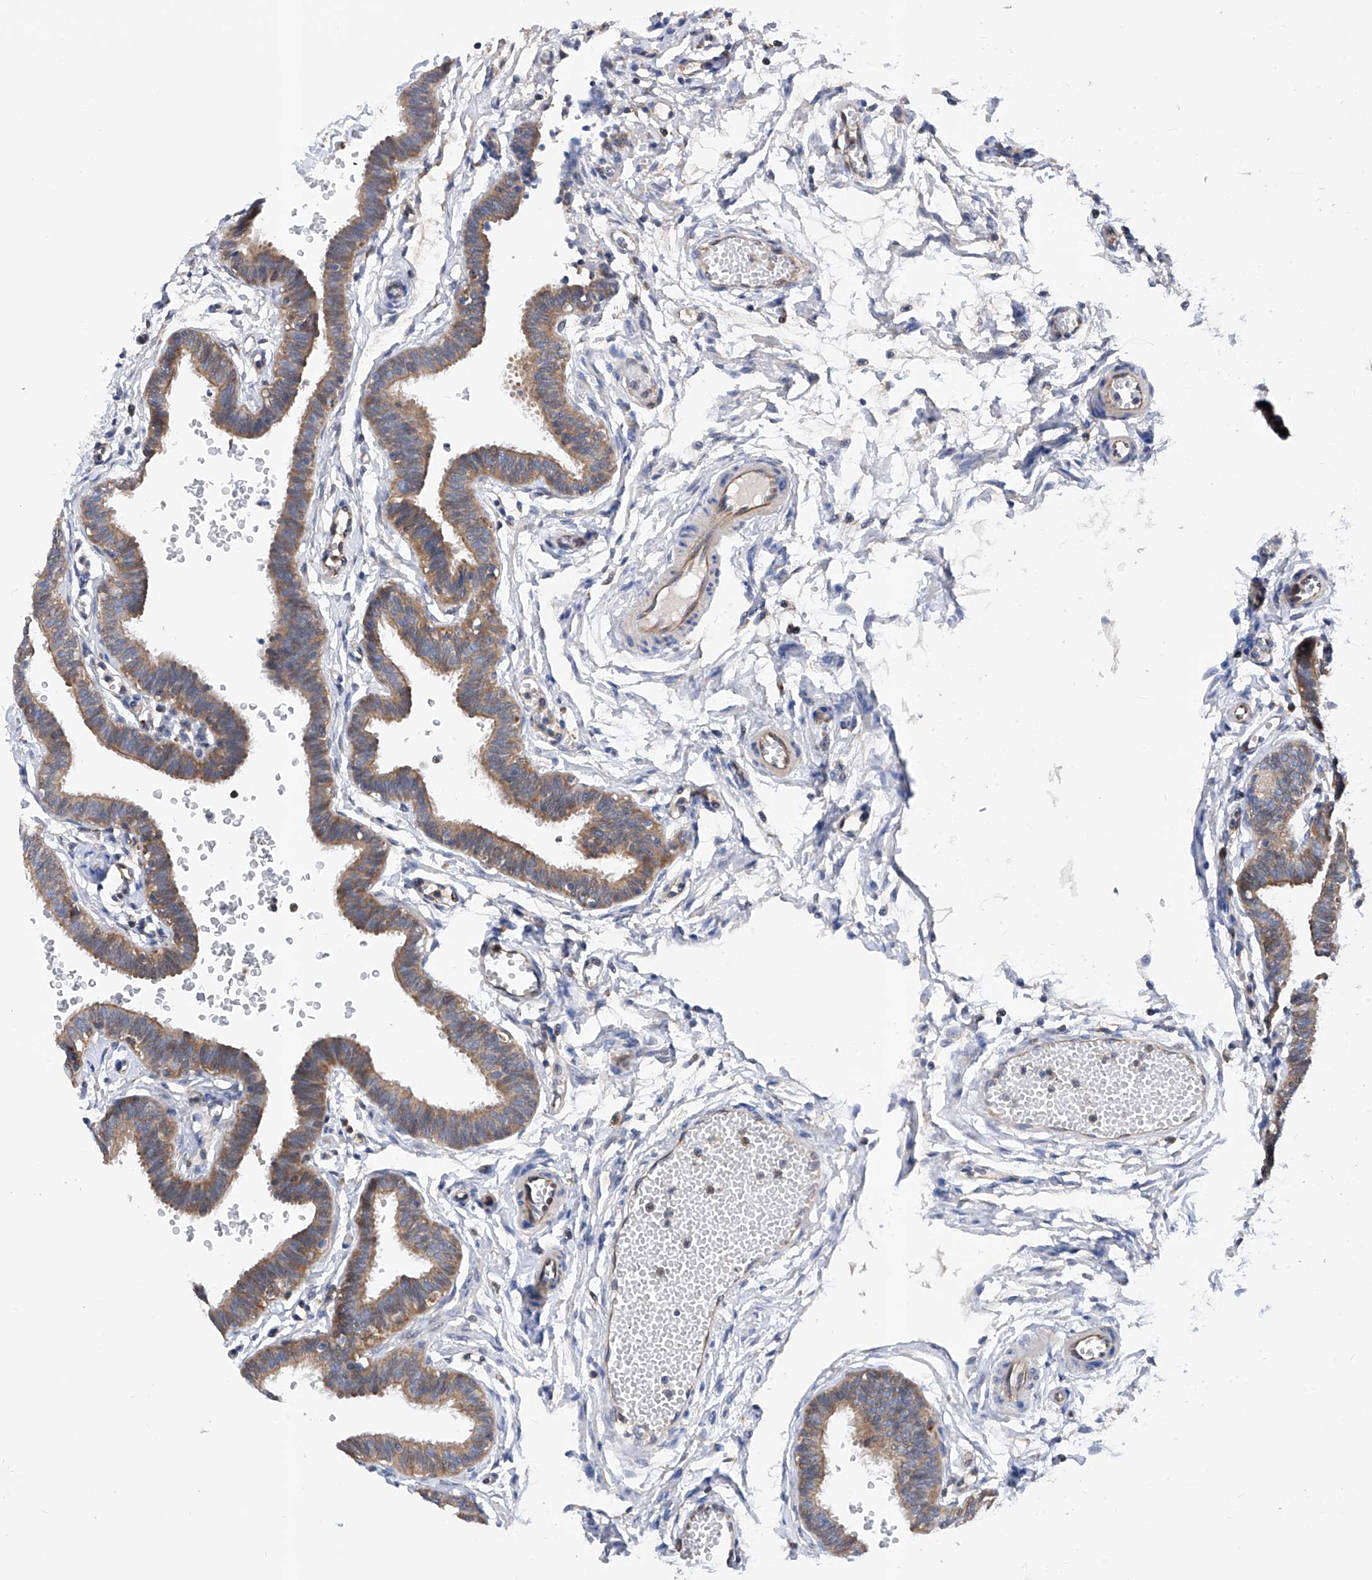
{"staining": {"intensity": "moderate", "quantity": ">75%", "location": "cytoplasmic/membranous"}, "tissue": "fallopian tube", "cell_type": "Glandular cells", "image_type": "normal", "snomed": [{"axis": "morphology", "description": "Normal tissue, NOS"}, {"axis": "topography", "description": "Fallopian tube"}, {"axis": "topography", "description": "Ovary"}], "caption": "Immunohistochemical staining of benign fallopian tube exhibits >75% levels of moderate cytoplasmic/membranous protein staining in about >75% of glandular cells. Using DAB (3,3'-diaminobenzidine) (brown) and hematoxylin (blue) stains, captured at high magnification using brightfield microscopy.", "gene": "SPATA20", "patient": {"sex": "female", "age": 23}}